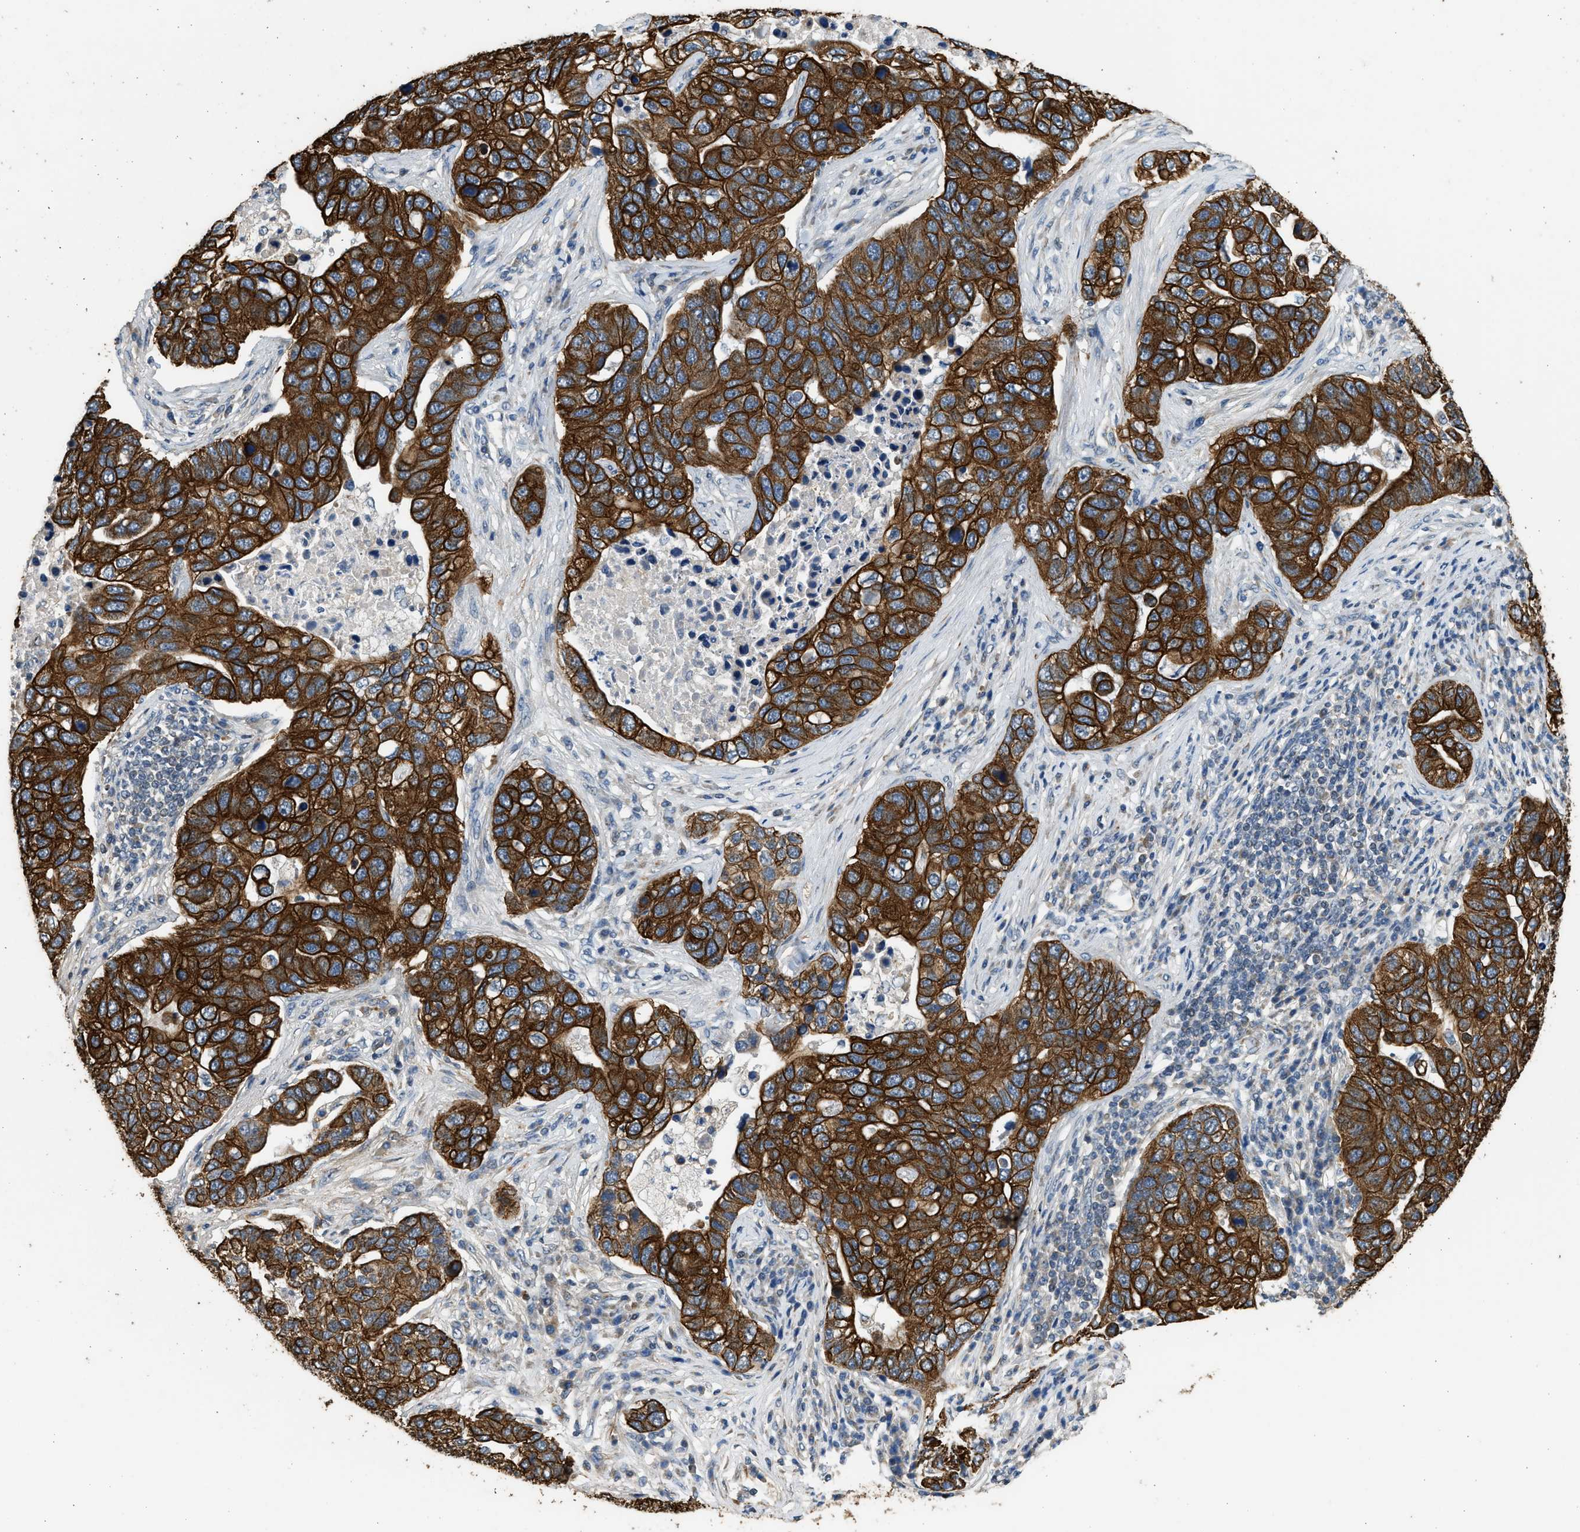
{"staining": {"intensity": "strong", "quantity": ">75%", "location": "cytoplasmic/membranous"}, "tissue": "pancreatic cancer", "cell_type": "Tumor cells", "image_type": "cancer", "snomed": [{"axis": "morphology", "description": "Adenocarcinoma, NOS"}, {"axis": "topography", "description": "Pancreas"}], "caption": "DAB immunohistochemical staining of human pancreatic cancer (adenocarcinoma) shows strong cytoplasmic/membranous protein expression in approximately >75% of tumor cells.", "gene": "PCLO", "patient": {"sex": "female", "age": 61}}